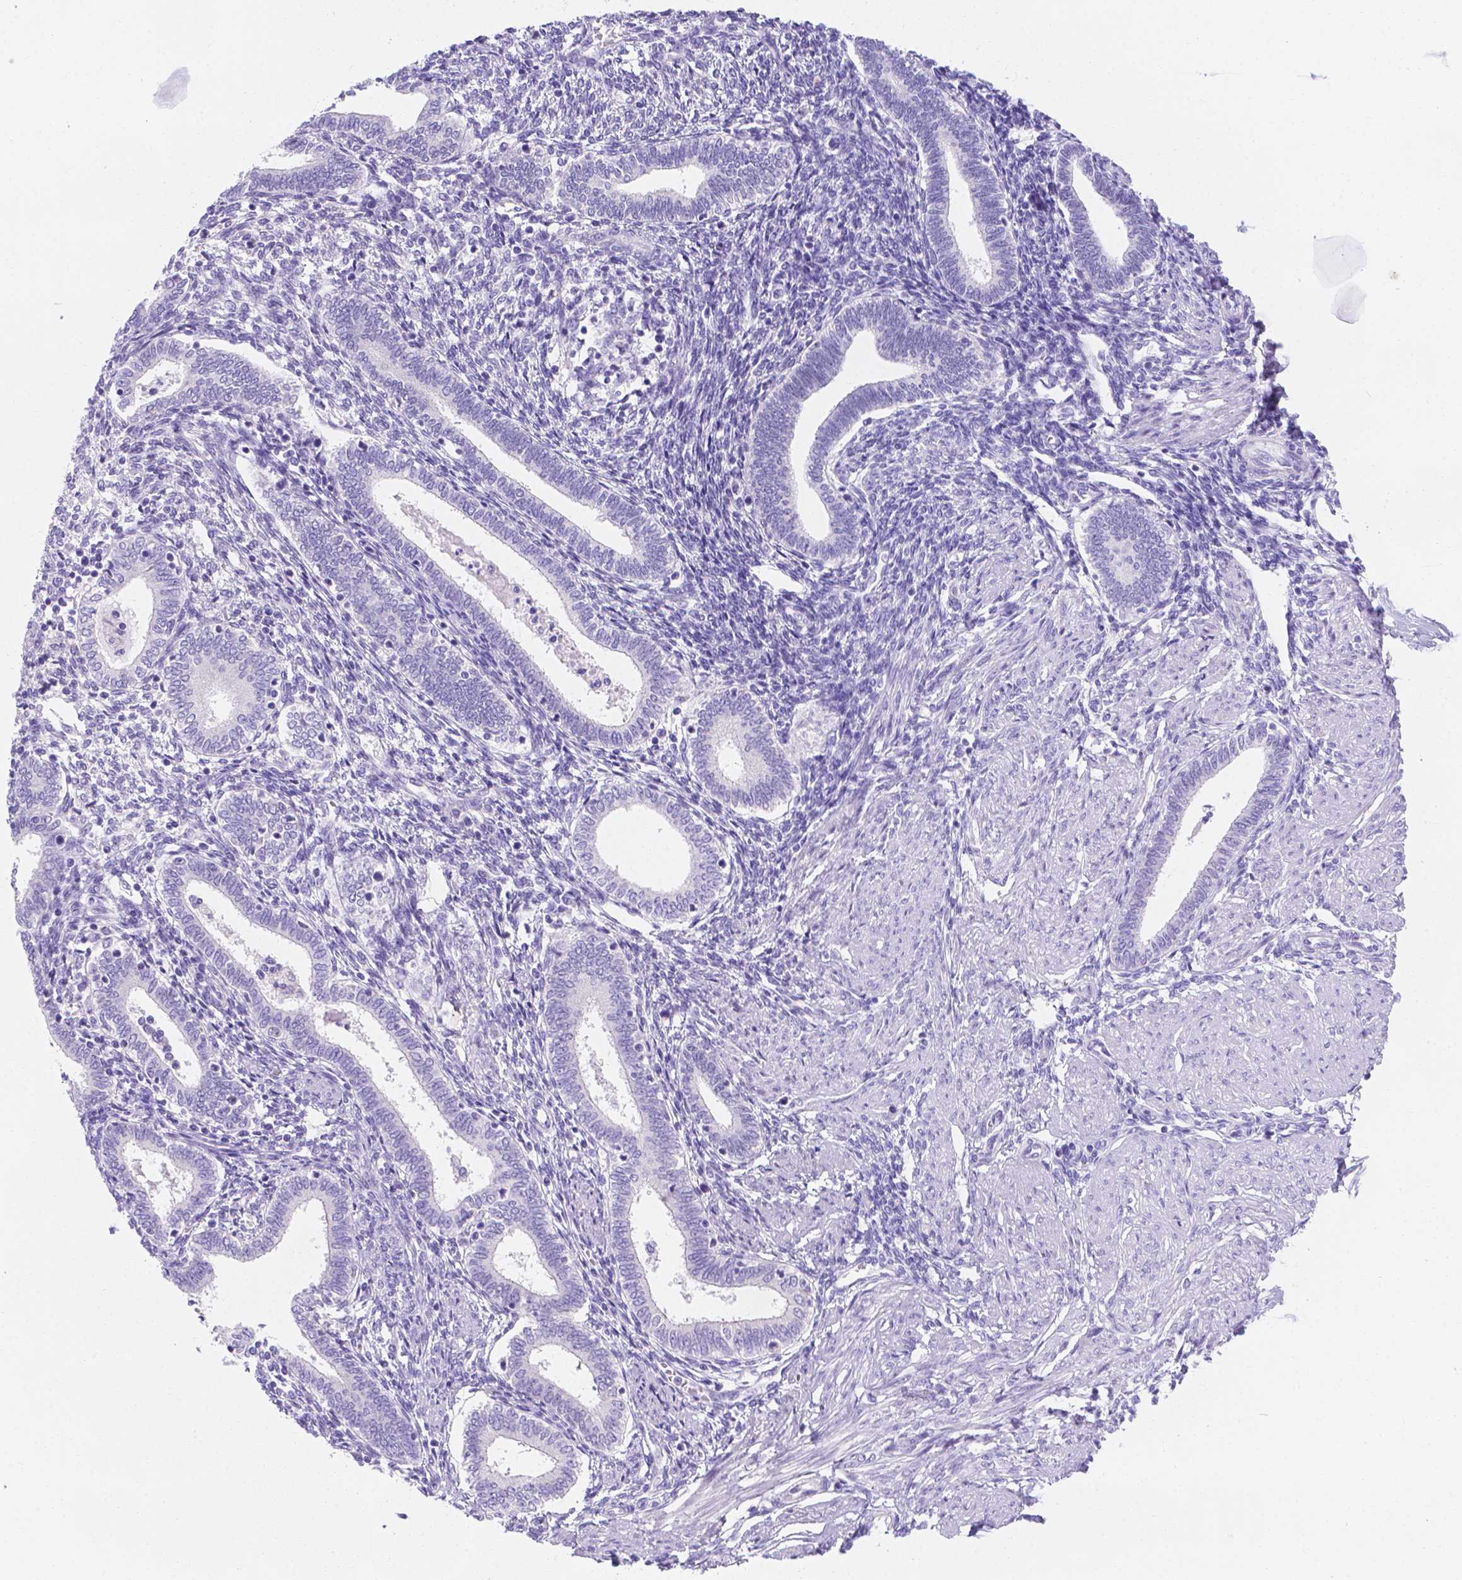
{"staining": {"intensity": "negative", "quantity": "none", "location": "none"}, "tissue": "endometrium", "cell_type": "Cells in endometrial stroma", "image_type": "normal", "snomed": [{"axis": "morphology", "description": "Normal tissue, NOS"}, {"axis": "topography", "description": "Endometrium"}], "caption": "Immunohistochemistry (IHC) image of benign endometrium: human endometrium stained with DAB reveals no significant protein staining in cells in endometrial stroma.", "gene": "MLN", "patient": {"sex": "female", "age": 42}}